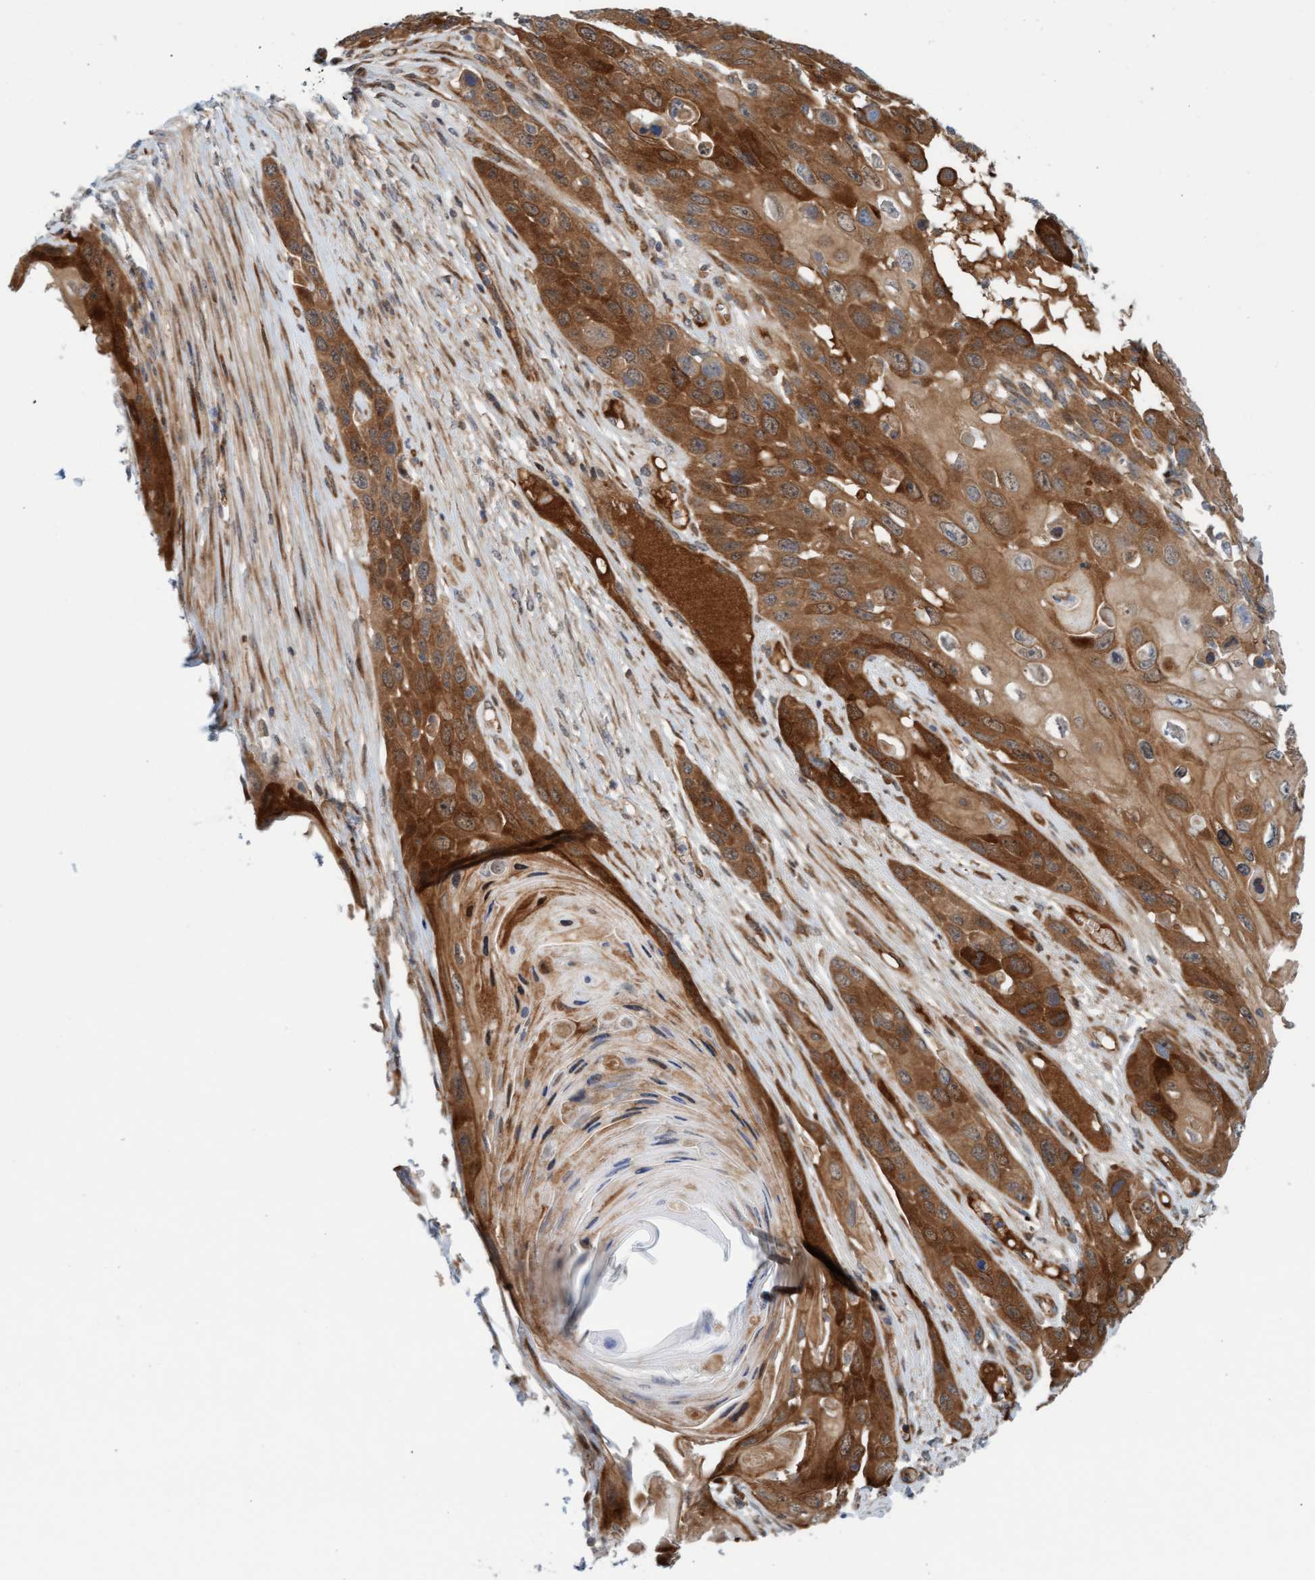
{"staining": {"intensity": "strong", "quantity": ">75%", "location": "cytoplasmic/membranous"}, "tissue": "skin cancer", "cell_type": "Tumor cells", "image_type": "cancer", "snomed": [{"axis": "morphology", "description": "Squamous cell carcinoma, NOS"}, {"axis": "topography", "description": "Skin"}], "caption": "Immunohistochemical staining of skin cancer displays strong cytoplasmic/membranous protein staining in approximately >75% of tumor cells.", "gene": "EIF4EBP1", "patient": {"sex": "male", "age": 55}}